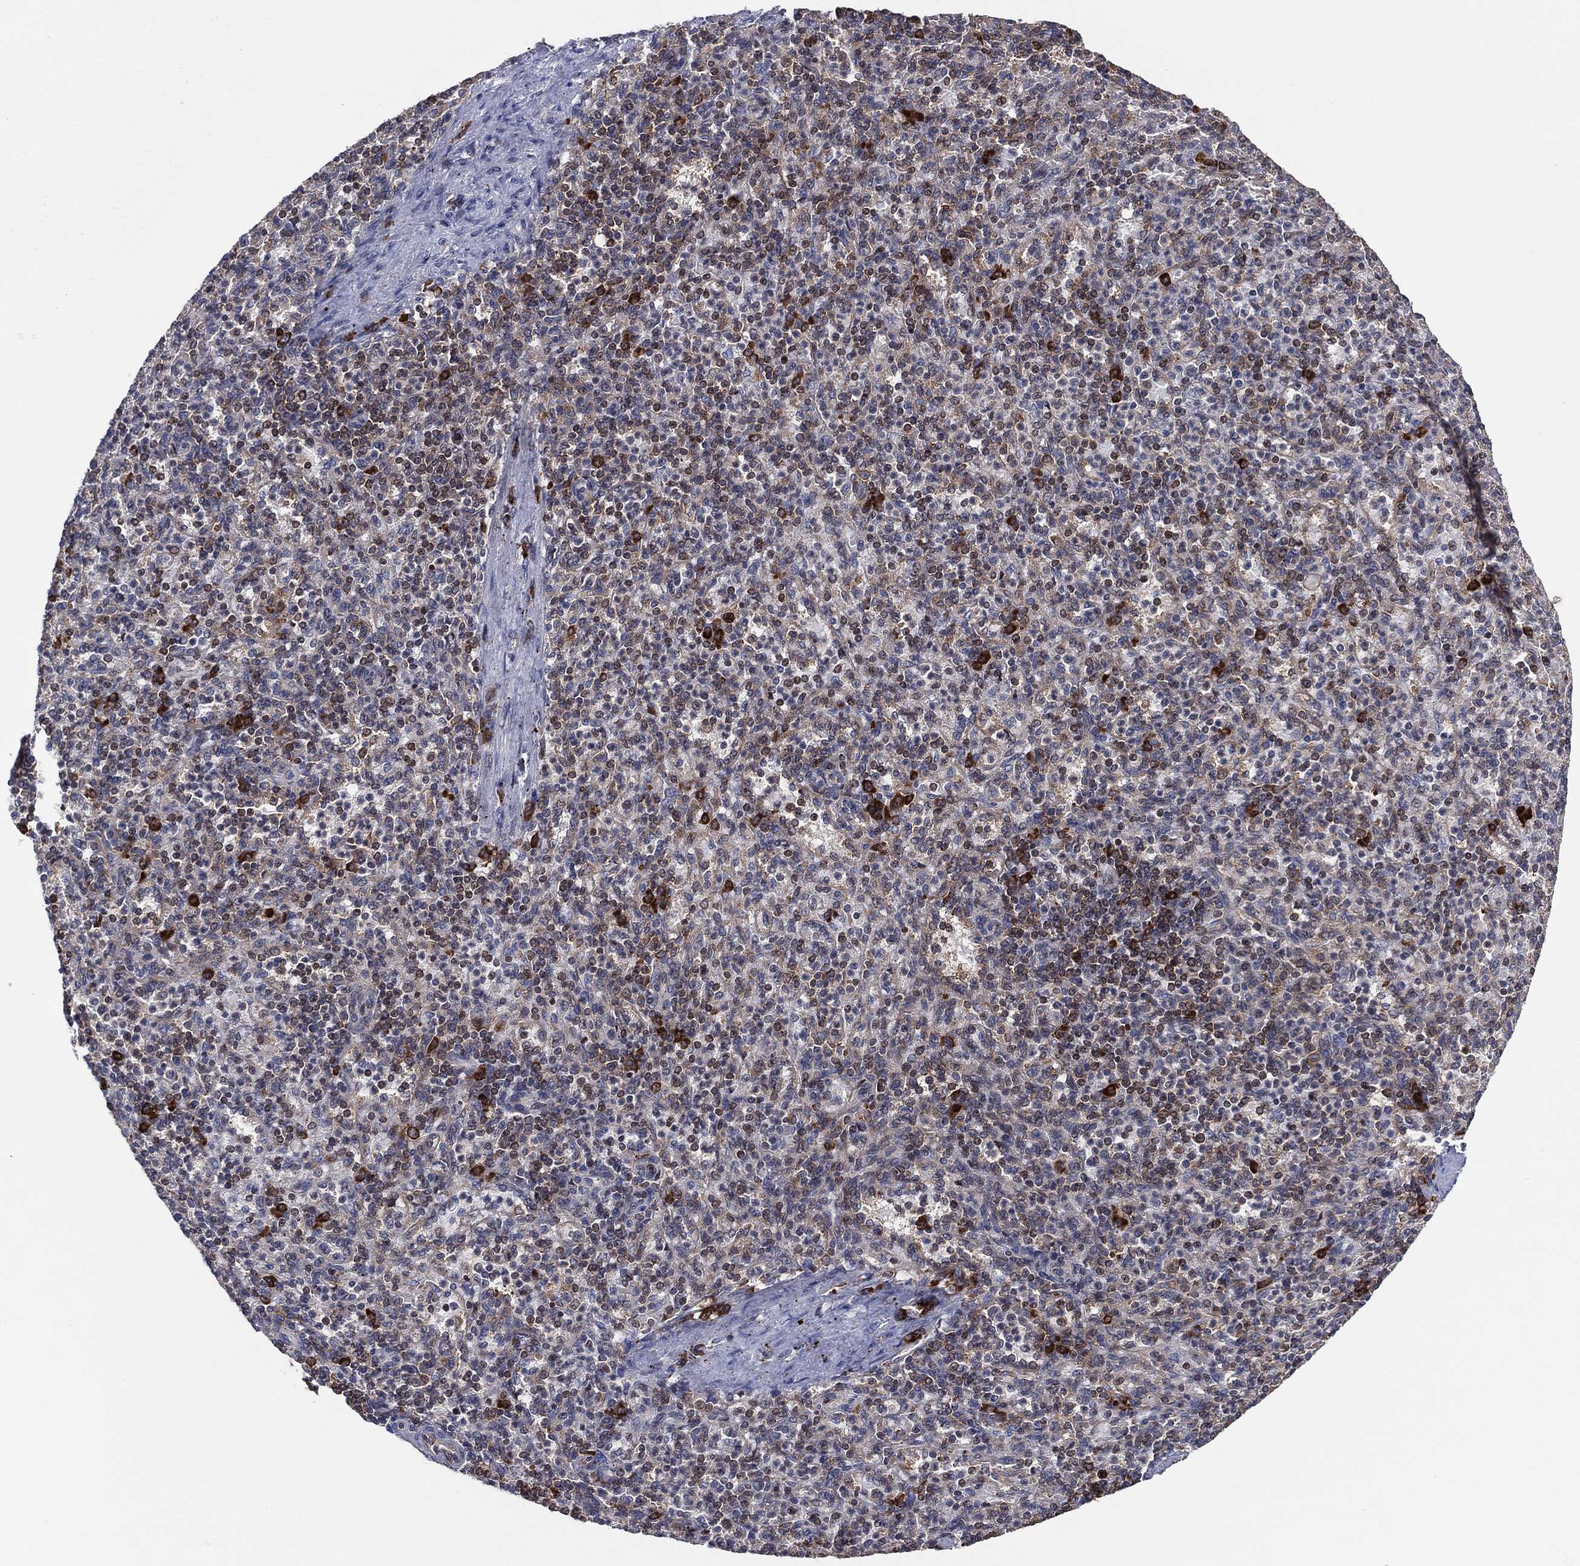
{"staining": {"intensity": "moderate", "quantity": "<25%", "location": "cytoplasmic/membranous"}, "tissue": "spleen", "cell_type": "Cells in red pulp", "image_type": "normal", "snomed": [{"axis": "morphology", "description": "Normal tissue, NOS"}, {"axis": "topography", "description": "Spleen"}], "caption": "Benign spleen was stained to show a protein in brown. There is low levels of moderate cytoplasmic/membranous positivity in approximately <25% of cells in red pulp.", "gene": "EIF2S2", "patient": {"sex": "female", "age": 74}}